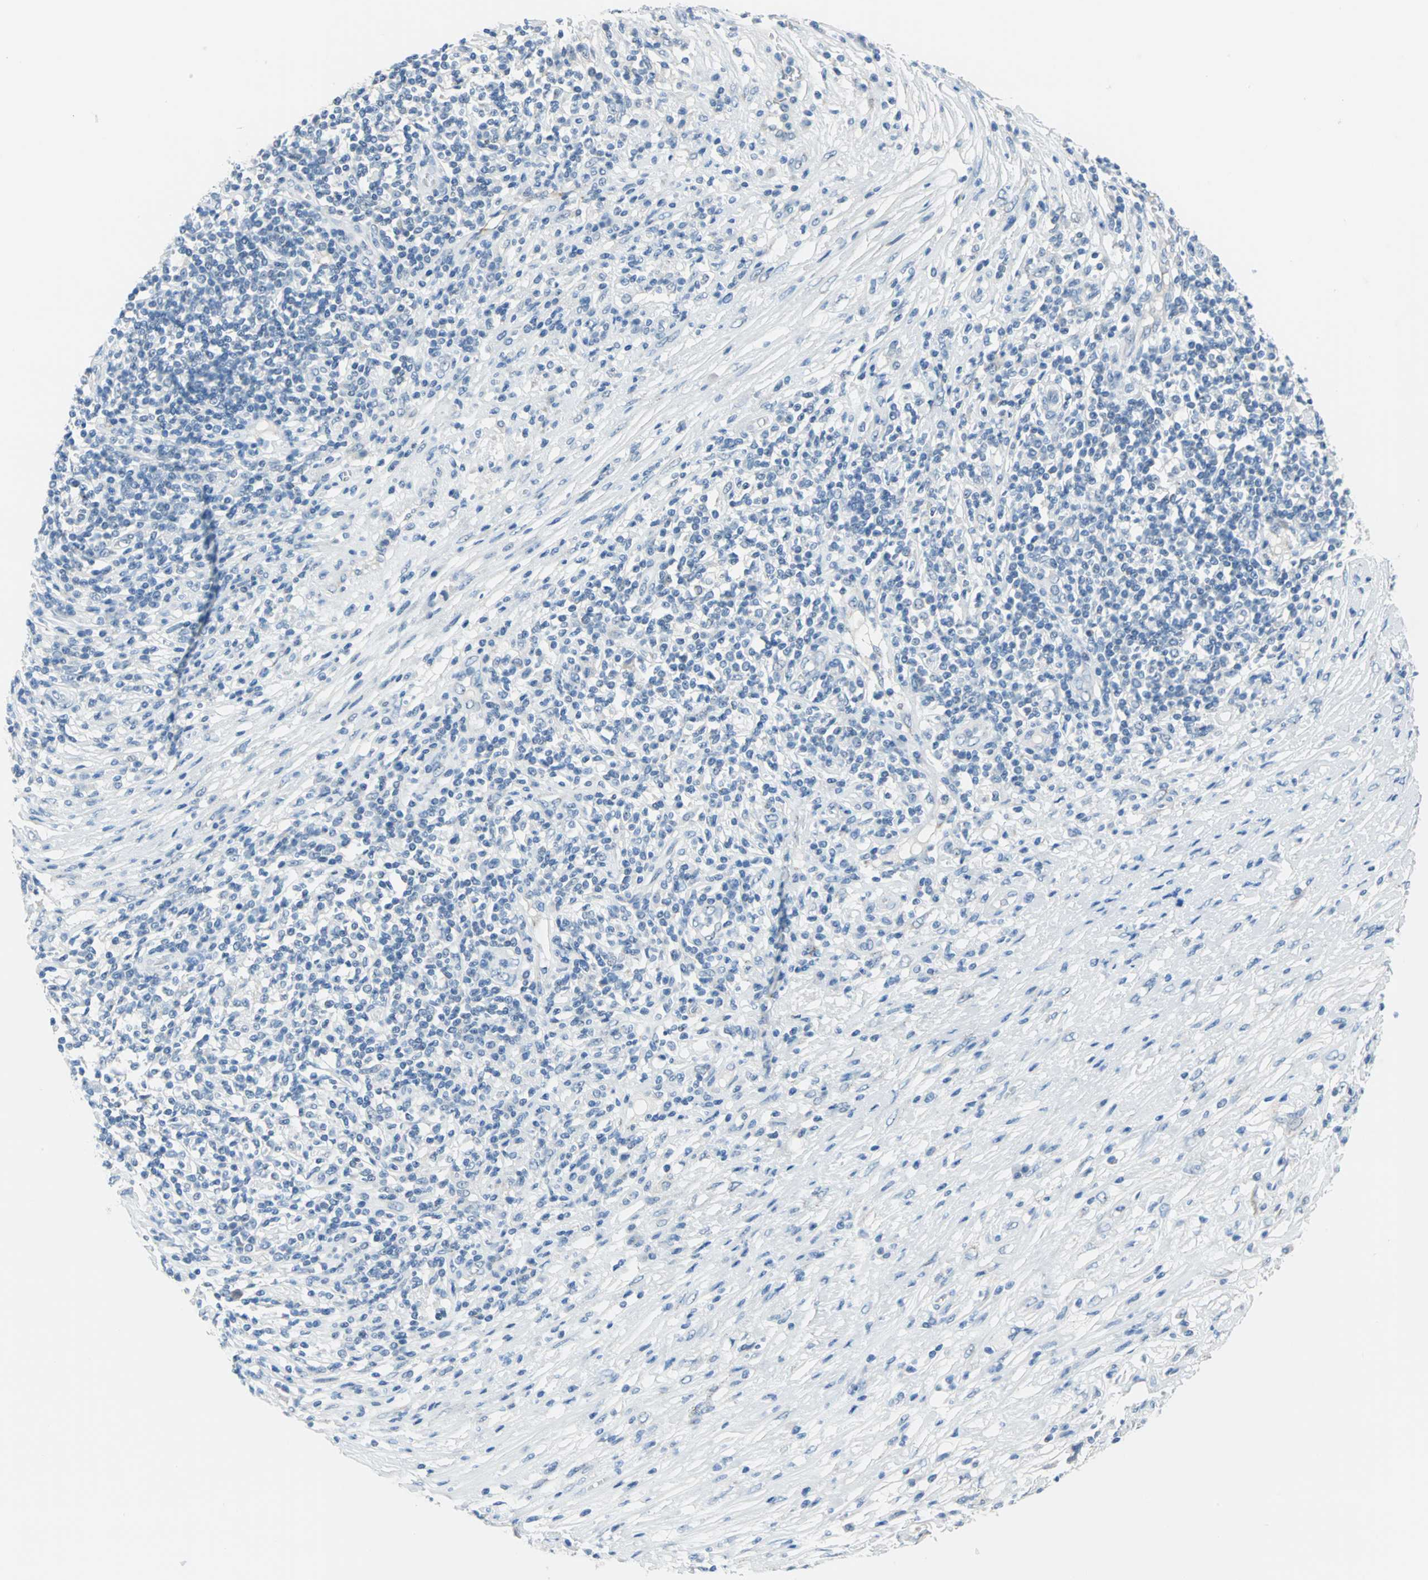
{"staining": {"intensity": "negative", "quantity": "none", "location": "none"}, "tissue": "lymphoma", "cell_type": "Tumor cells", "image_type": "cancer", "snomed": [{"axis": "morphology", "description": "Malignant lymphoma, non-Hodgkin's type, High grade"}, {"axis": "topography", "description": "Lymph node"}], "caption": "Malignant lymphoma, non-Hodgkin's type (high-grade) was stained to show a protein in brown. There is no significant positivity in tumor cells.", "gene": "MUC4", "patient": {"sex": "female", "age": 84}}